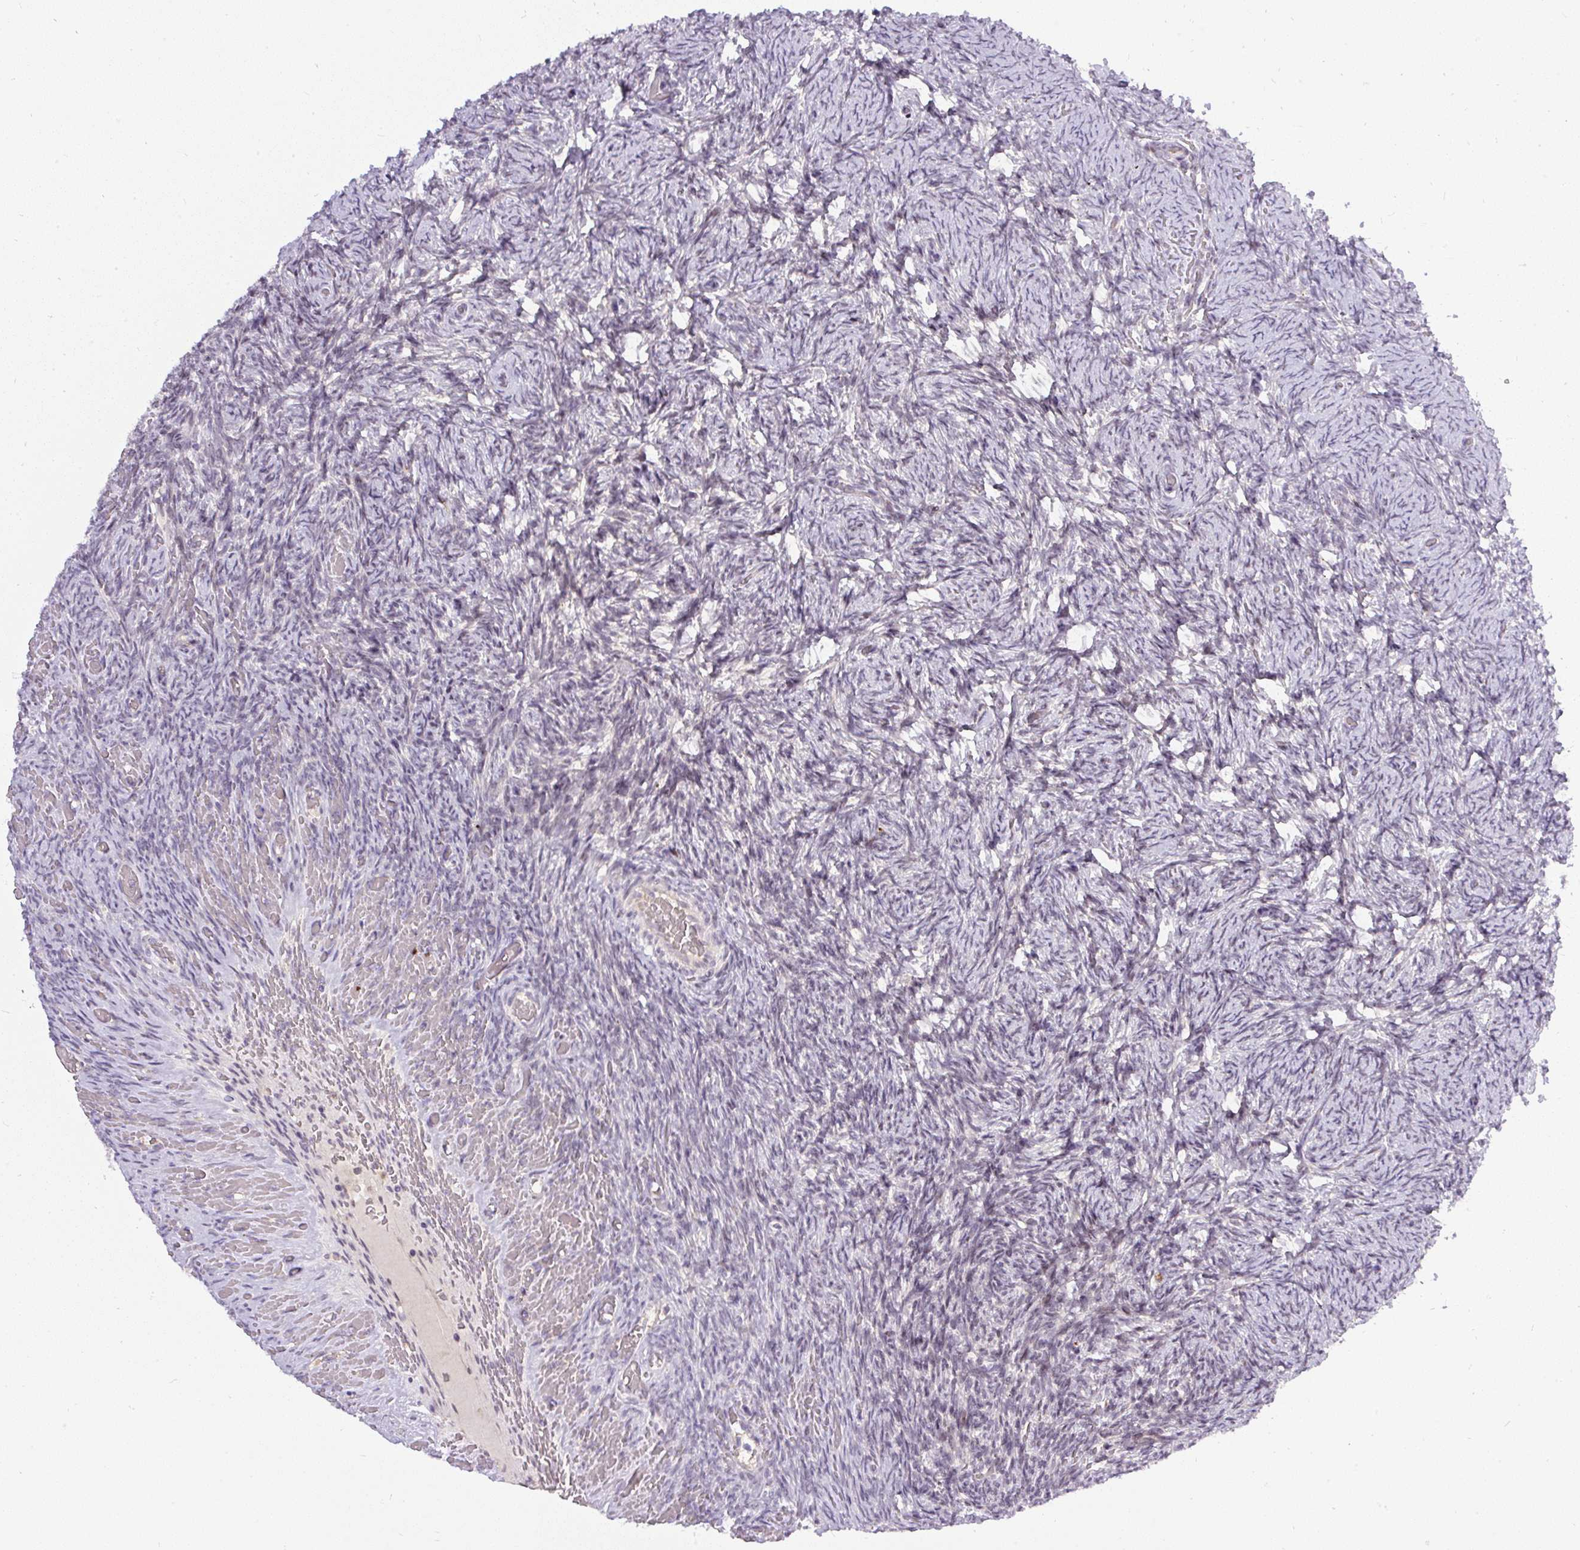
{"staining": {"intensity": "negative", "quantity": "none", "location": "none"}, "tissue": "ovary", "cell_type": "Ovarian stroma cells", "image_type": "normal", "snomed": [{"axis": "morphology", "description": "Normal tissue, NOS"}, {"axis": "topography", "description": "Ovary"}], "caption": "There is no significant staining in ovarian stroma cells of ovary. (Immunohistochemistry, brightfield microscopy, high magnification).", "gene": "FAM117B", "patient": {"sex": "female", "age": 34}}